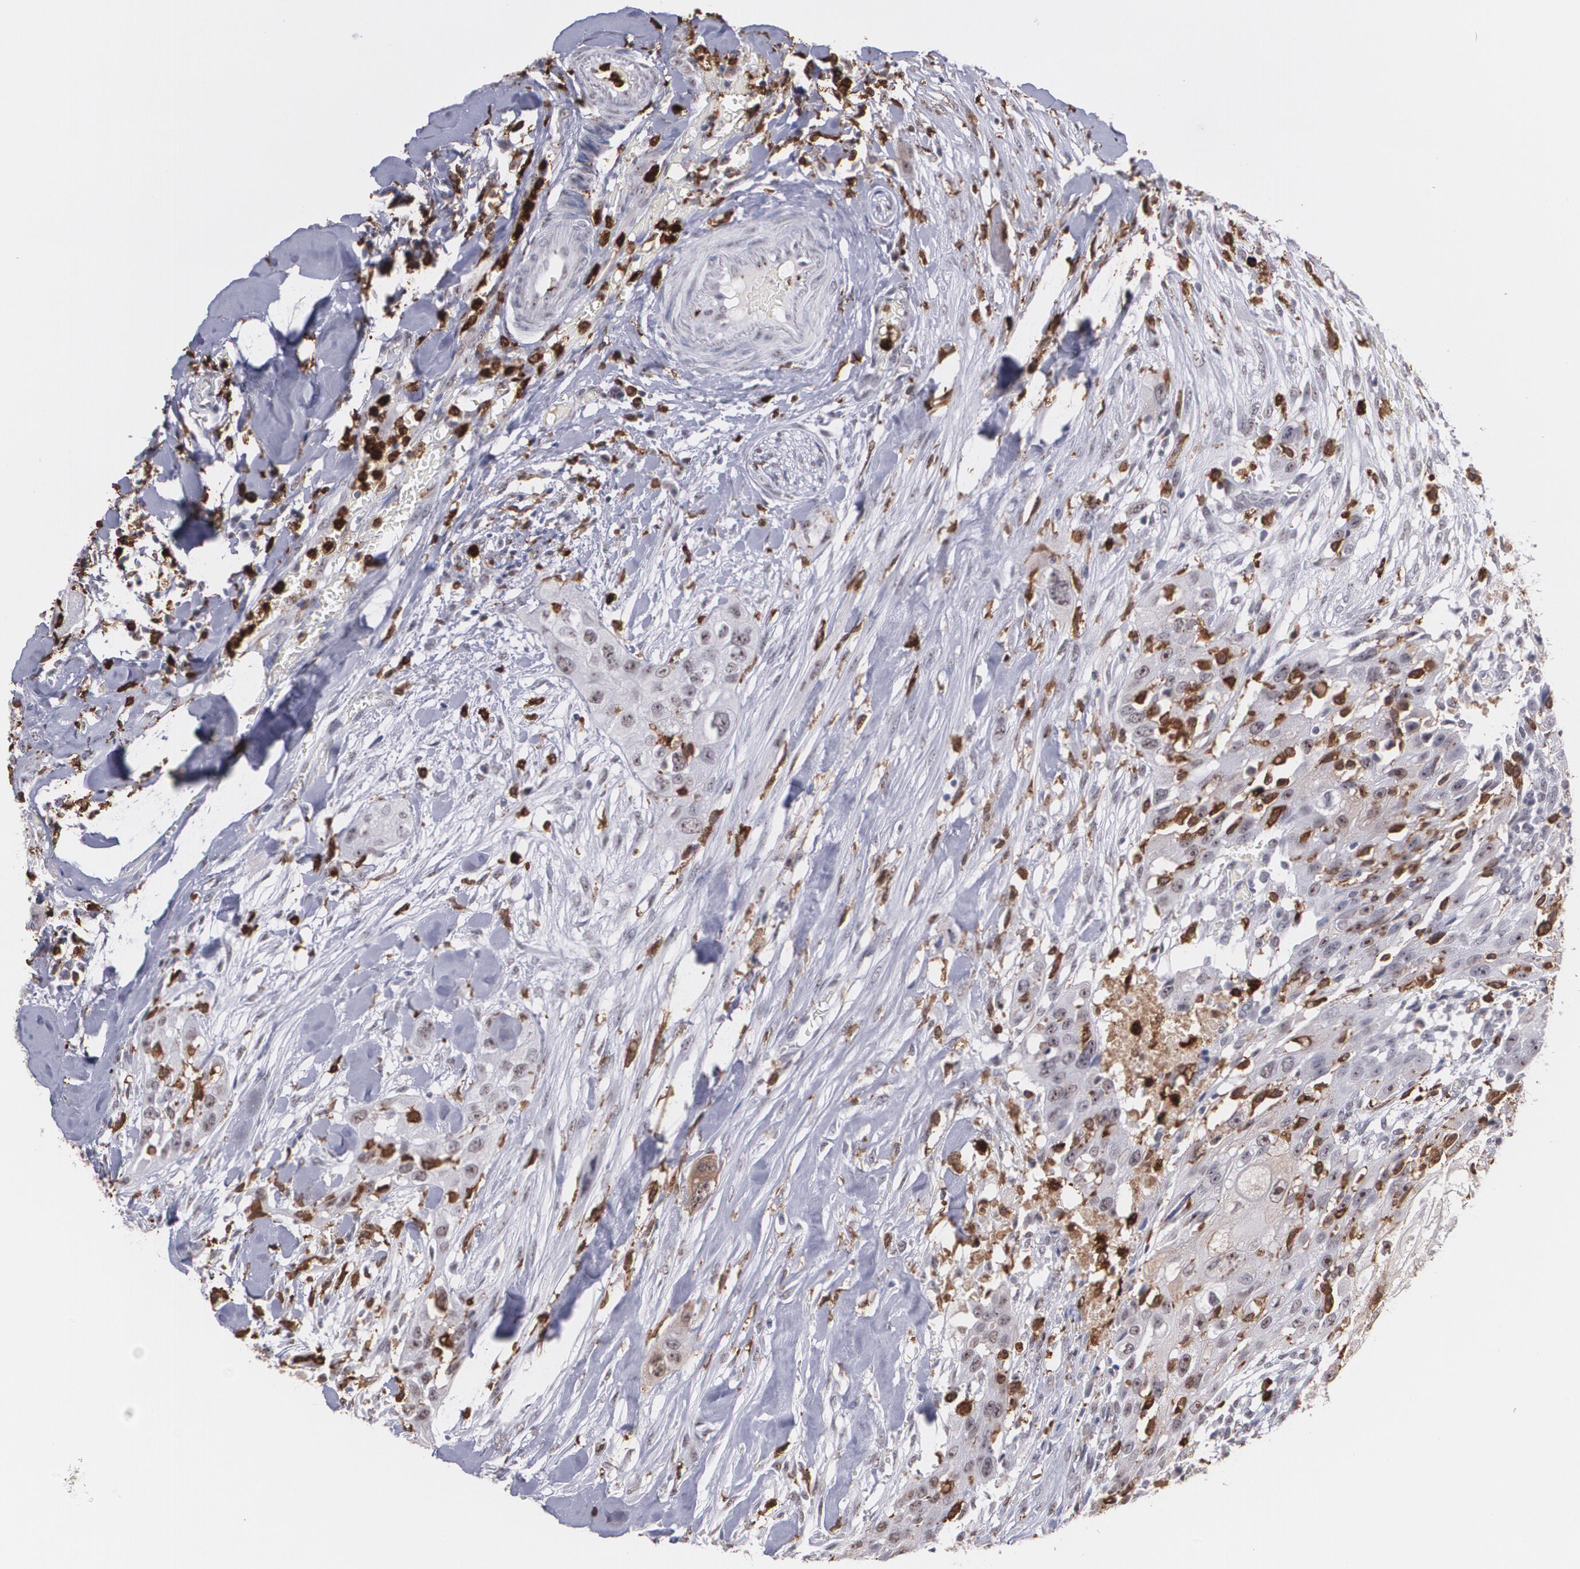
{"staining": {"intensity": "negative", "quantity": "none", "location": "none"}, "tissue": "head and neck cancer", "cell_type": "Tumor cells", "image_type": "cancer", "snomed": [{"axis": "morphology", "description": "Neoplasm, malignant, NOS"}, {"axis": "topography", "description": "Salivary gland"}, {"axis": "topography", "description": "Head-Neck"}], "caption": "The photomicrograph displays no significant expression in tumor cells of head and neck malignant neoplasm.", "gene": "NCF2", "patient": {"sex": "male", "age": 43}}